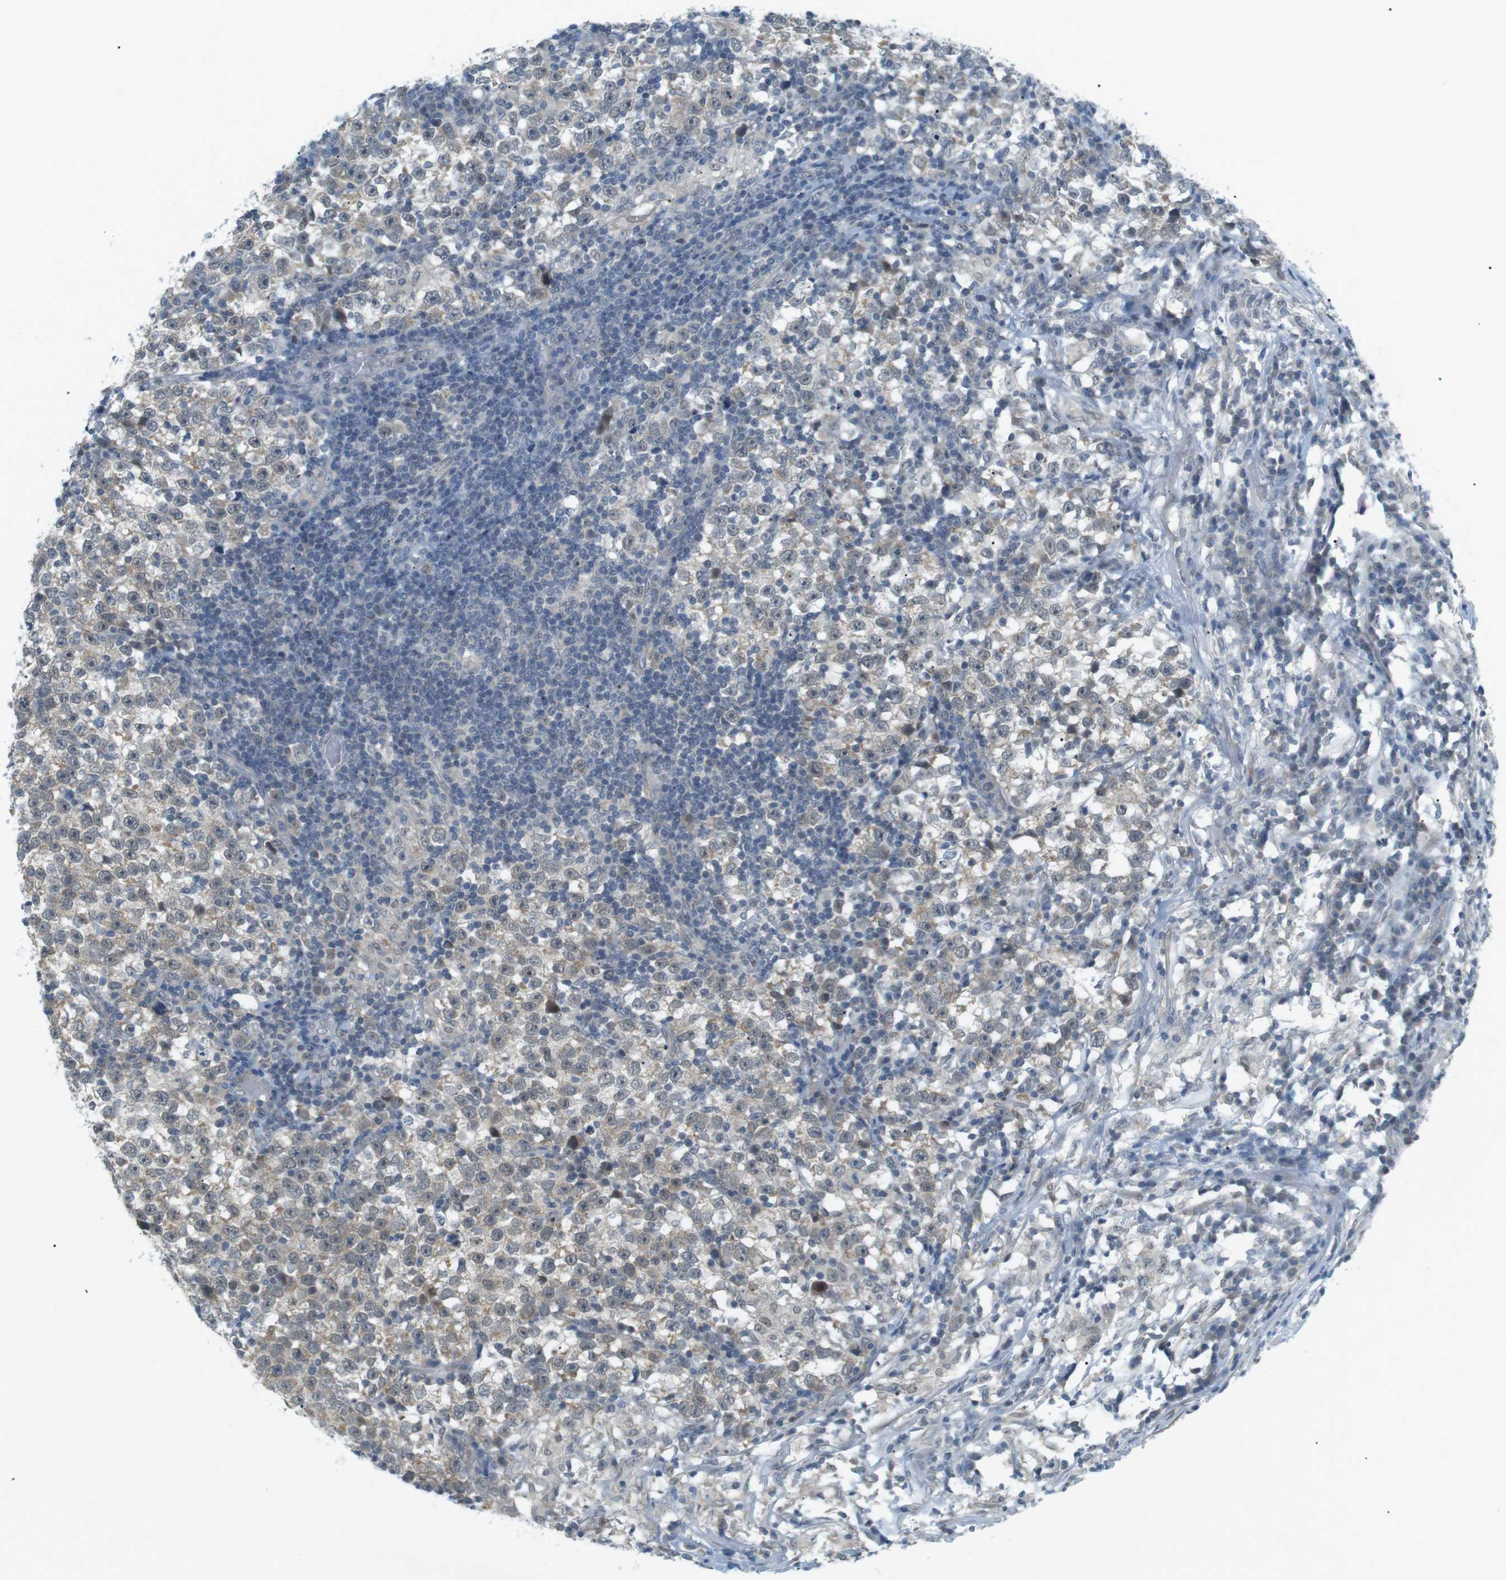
{"staining": {"intensity": "negative", "quantity": "none", "location": "none"}, "tissue": "testis cancer", "cell_type": "Tumor cells", "image_type": "cancer", "snomed": [{"axis": "morphology", "description": "Seminoma, NOS"}, {"axis": "topography", "description": "Testis"}], "caption": "Immunohistochemical staining of human testis cancer reveals no significant positivity in tumor cells.", "gene": "RTN3", "patient": {"sex": "male", "age": 43}}